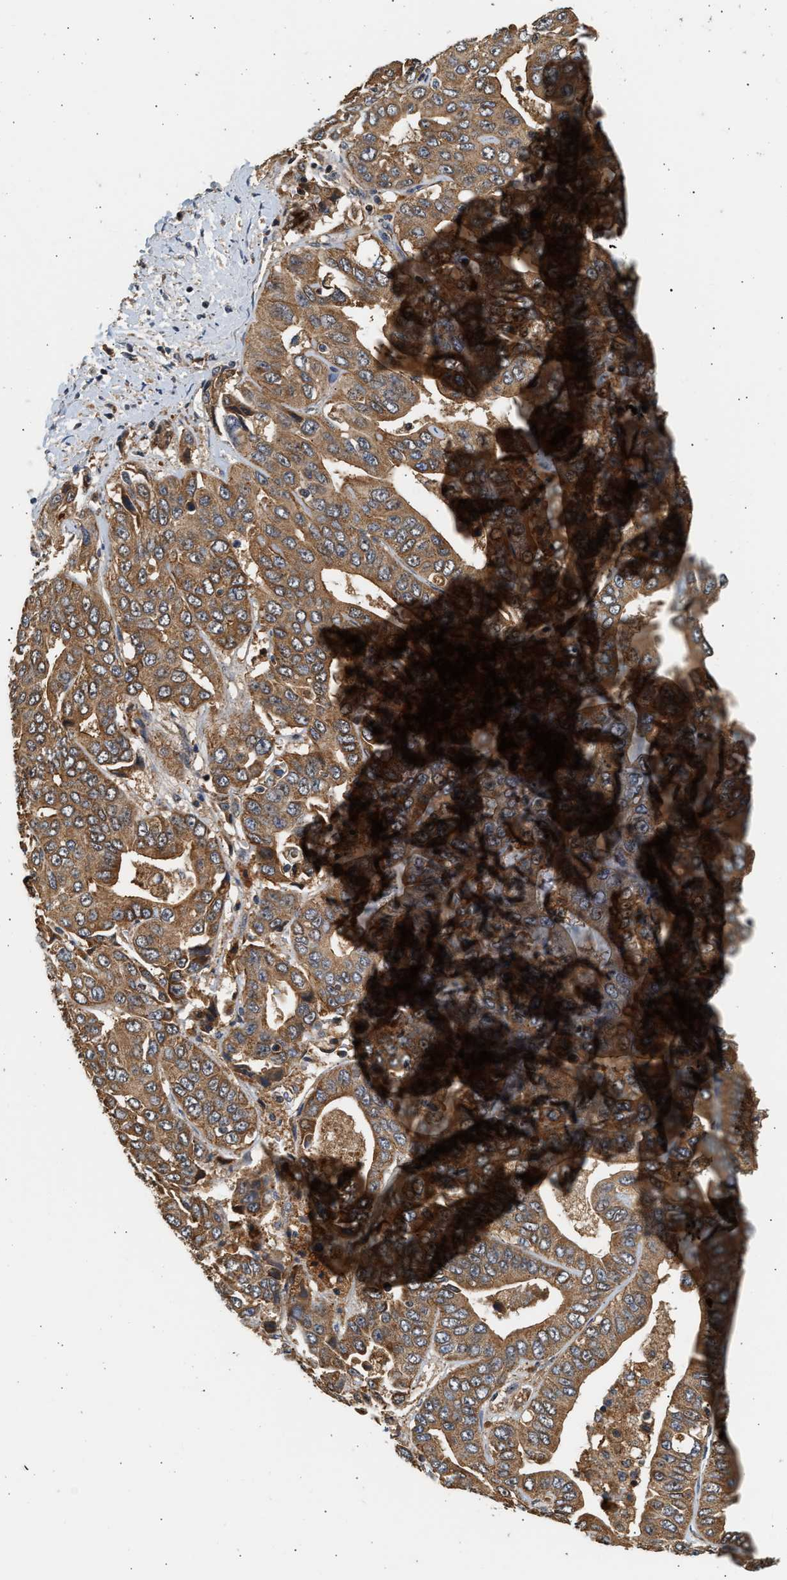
{"staining": {"intensity": "moderate", "quantity": ">75%", "location": "cytoplasmic/membranous"}, "tissue": "liver cancer", "cell_type": "Tumor cells", "image_type": "cancer", "snomed": [{"axis": "morphology", "description": "Cholangiocarcinoma"}, {"axis": "topography", "description": "Liver"}], "caption": "Brown immunohistochemical staining in human cholangiocarcinoma (liver) shows moderate cytoplasmic/membranous positivity in approximately >75% of tumor cells.", "gene": "DUSP14", "patient": {"sex": "female", "age": 52}}